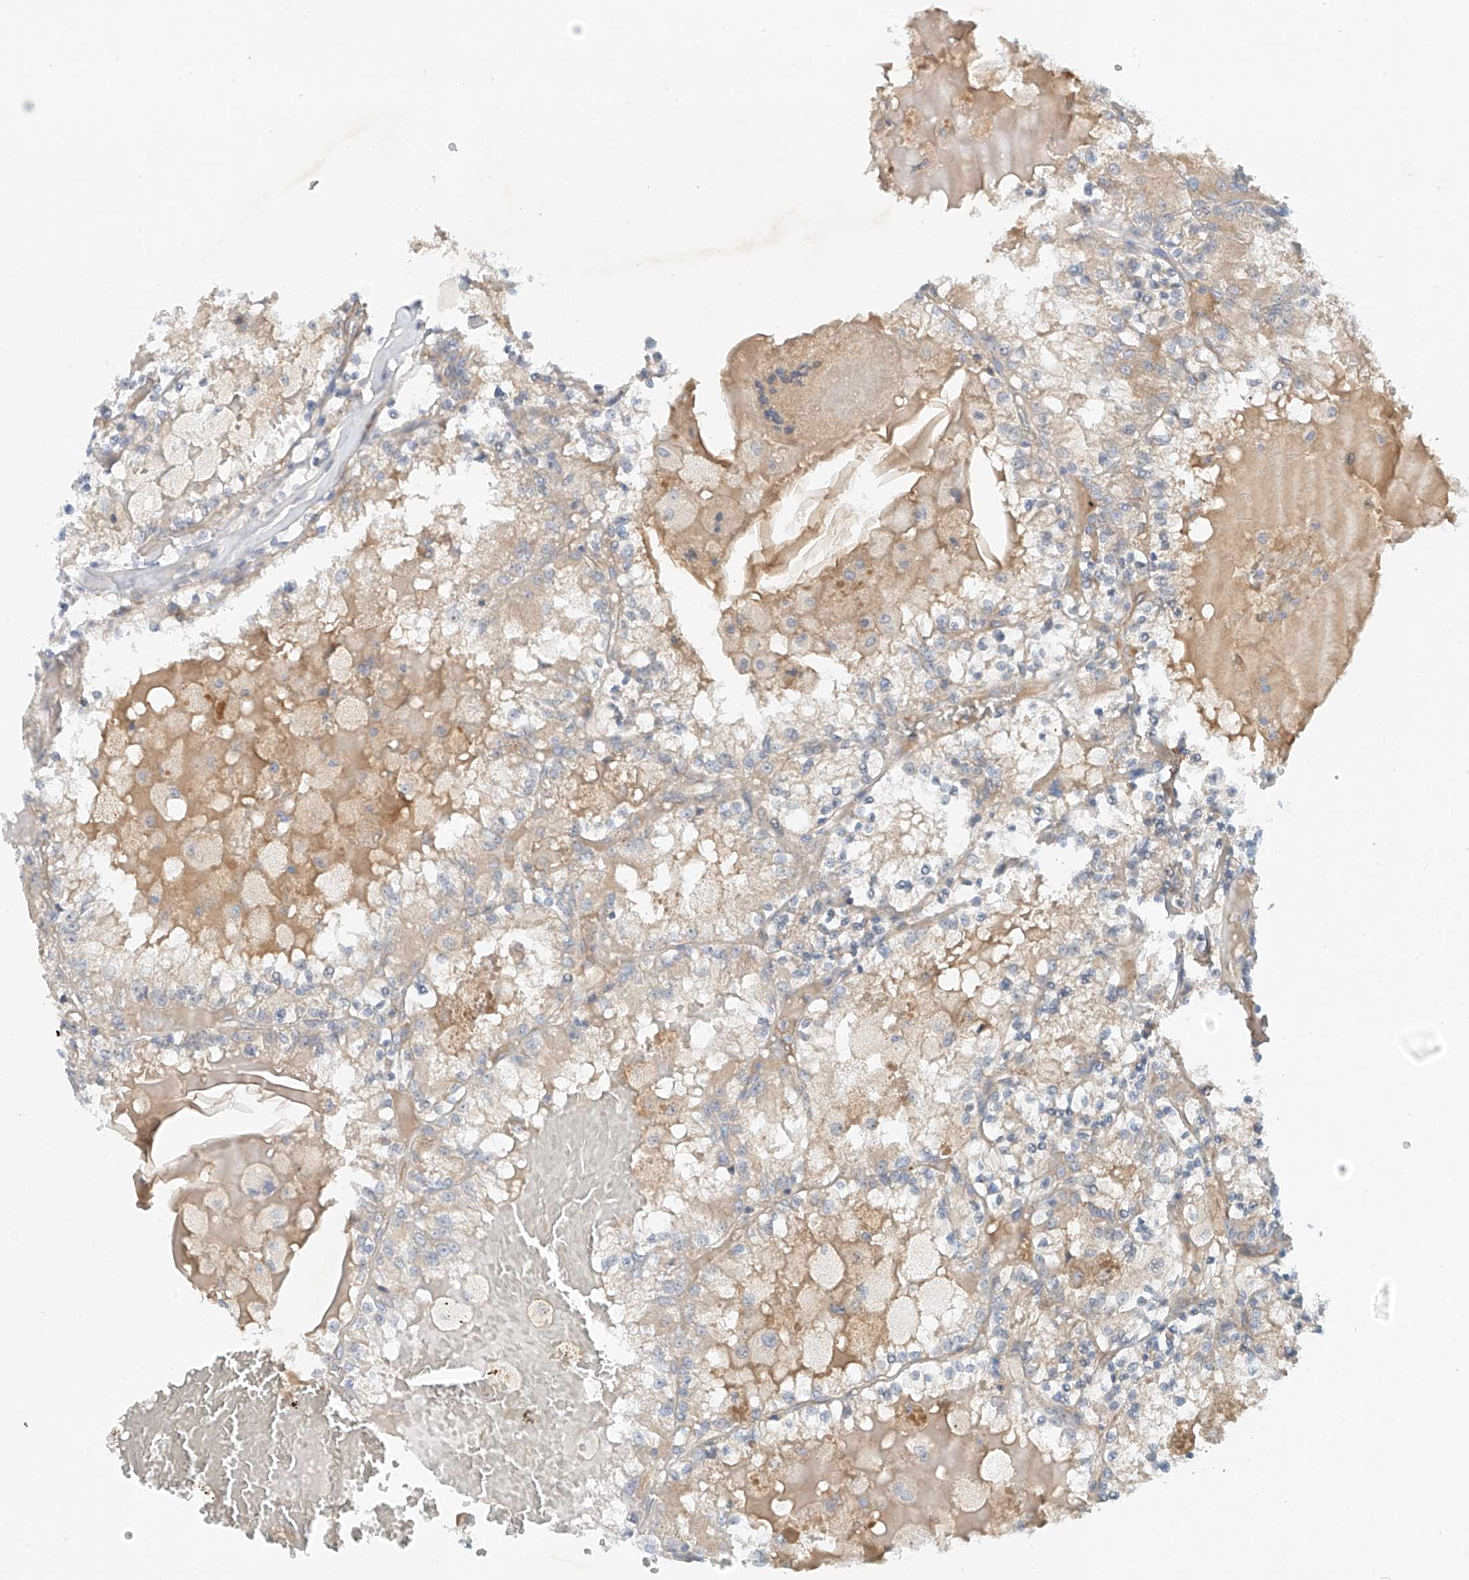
{"staining": {"intensity": "weak", "quantity": "<25%", "location": "cytoplasmic/membranous"}, "tissue": "renal cancer", "cell_type": "Tumor cells", "image_type": "cancer", "snomed": [{"axis": "morphology", "description": "Adenocarcinoma, NOS"}, {"axis": "topography", "description": "Kidney"}], "caption": "Renal adenocarcinoma was stained to show a protein in brown. There is no significant staining in tumor cells.", "gene": "LYRM9", "patient": {"sex": "female", "age": 56}}